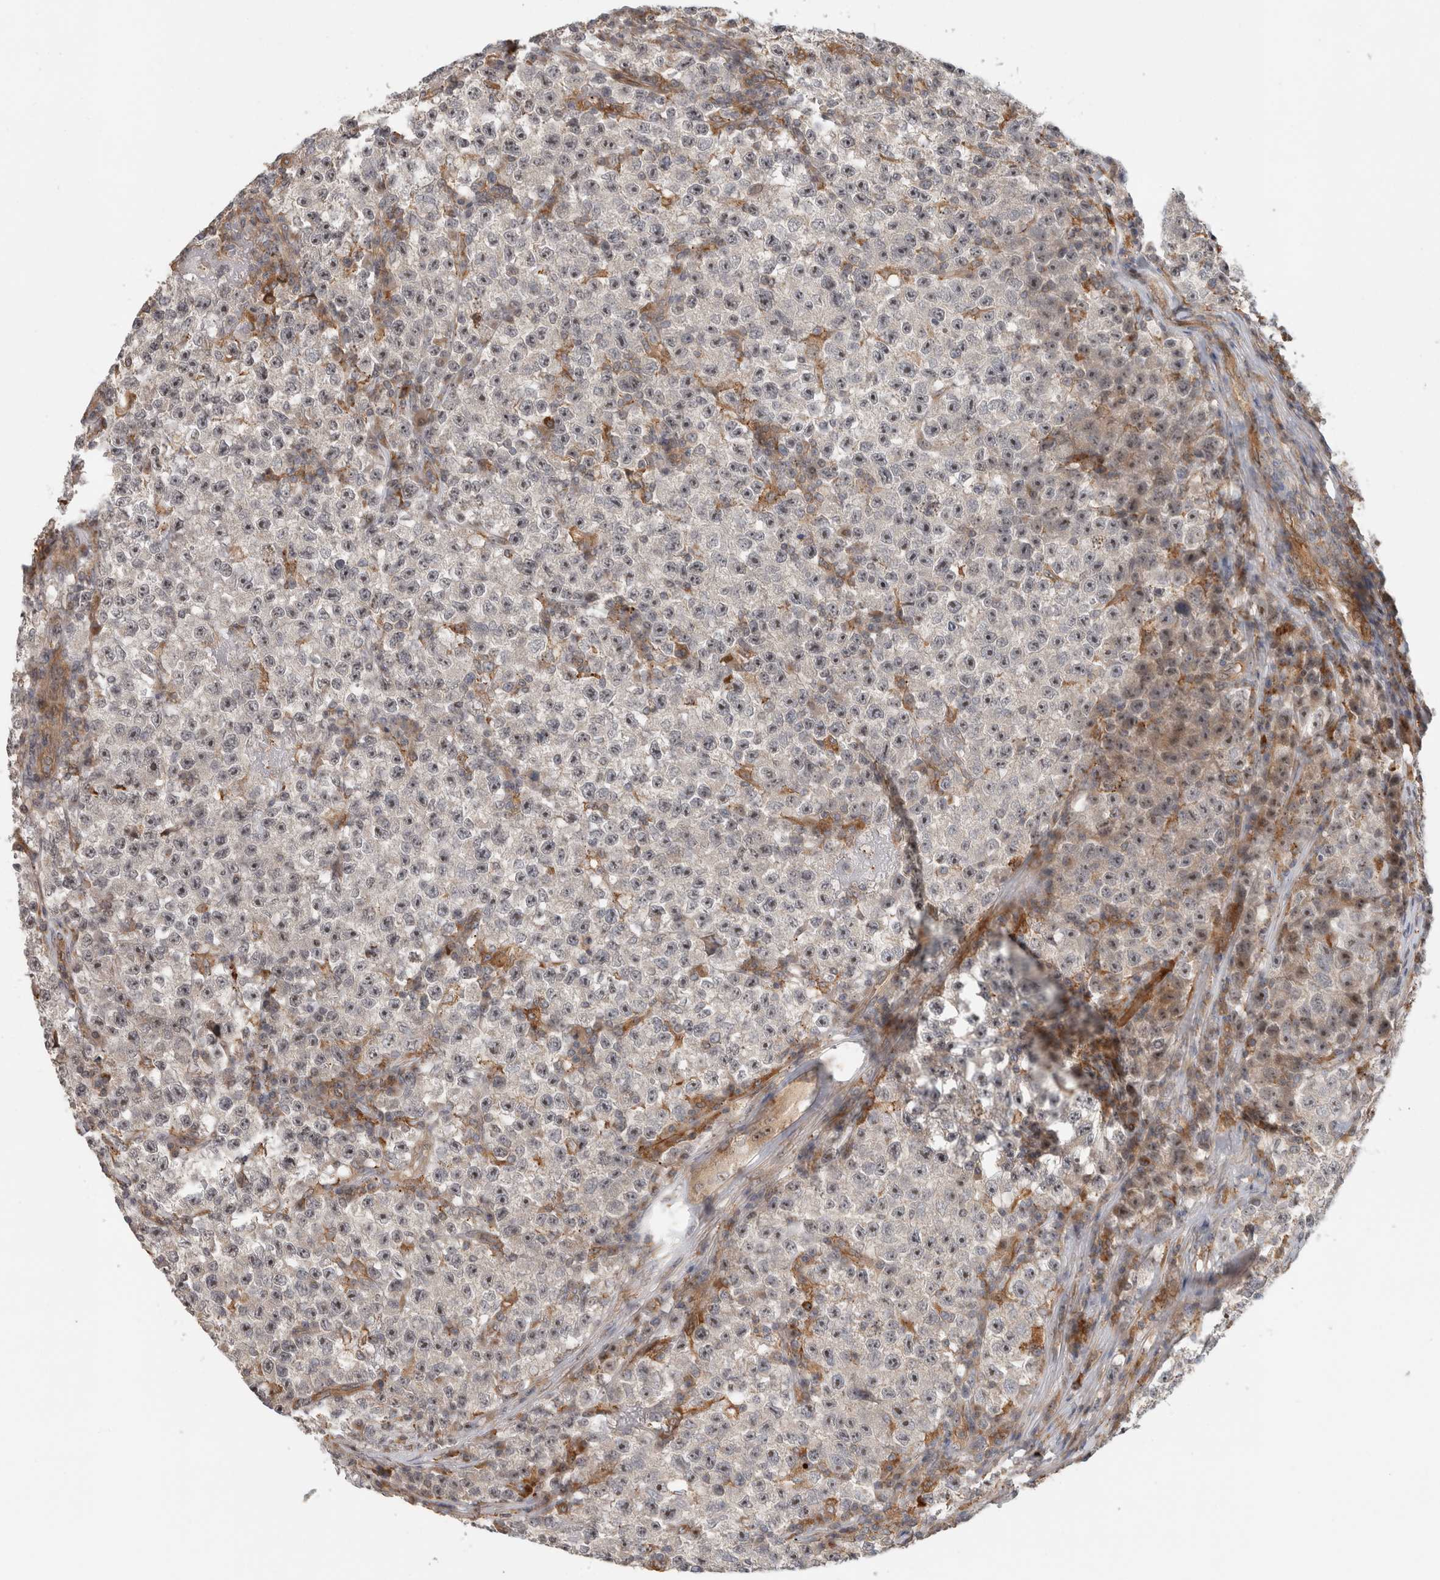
{"staining": {"intensity": "moderate", "quantity": "25%-75%", "location": "nuclear"}, "tissue": "testis cancer", "cell_type": "Tumor cells", "image_type": "cancer", "snomed": [{"axis": "morphology", "description": "Seminoma, NOS"}, {"axis": "topography", "description": "Testis"}], "caption": "Immunohistochemical staining of testis cancer (seminoma) reveals moderate nuclear protein positivity in approximately 25%-75% of tumor cells.", "gene": "WASF2", "patient": {"sex": "male", "age": 22}}